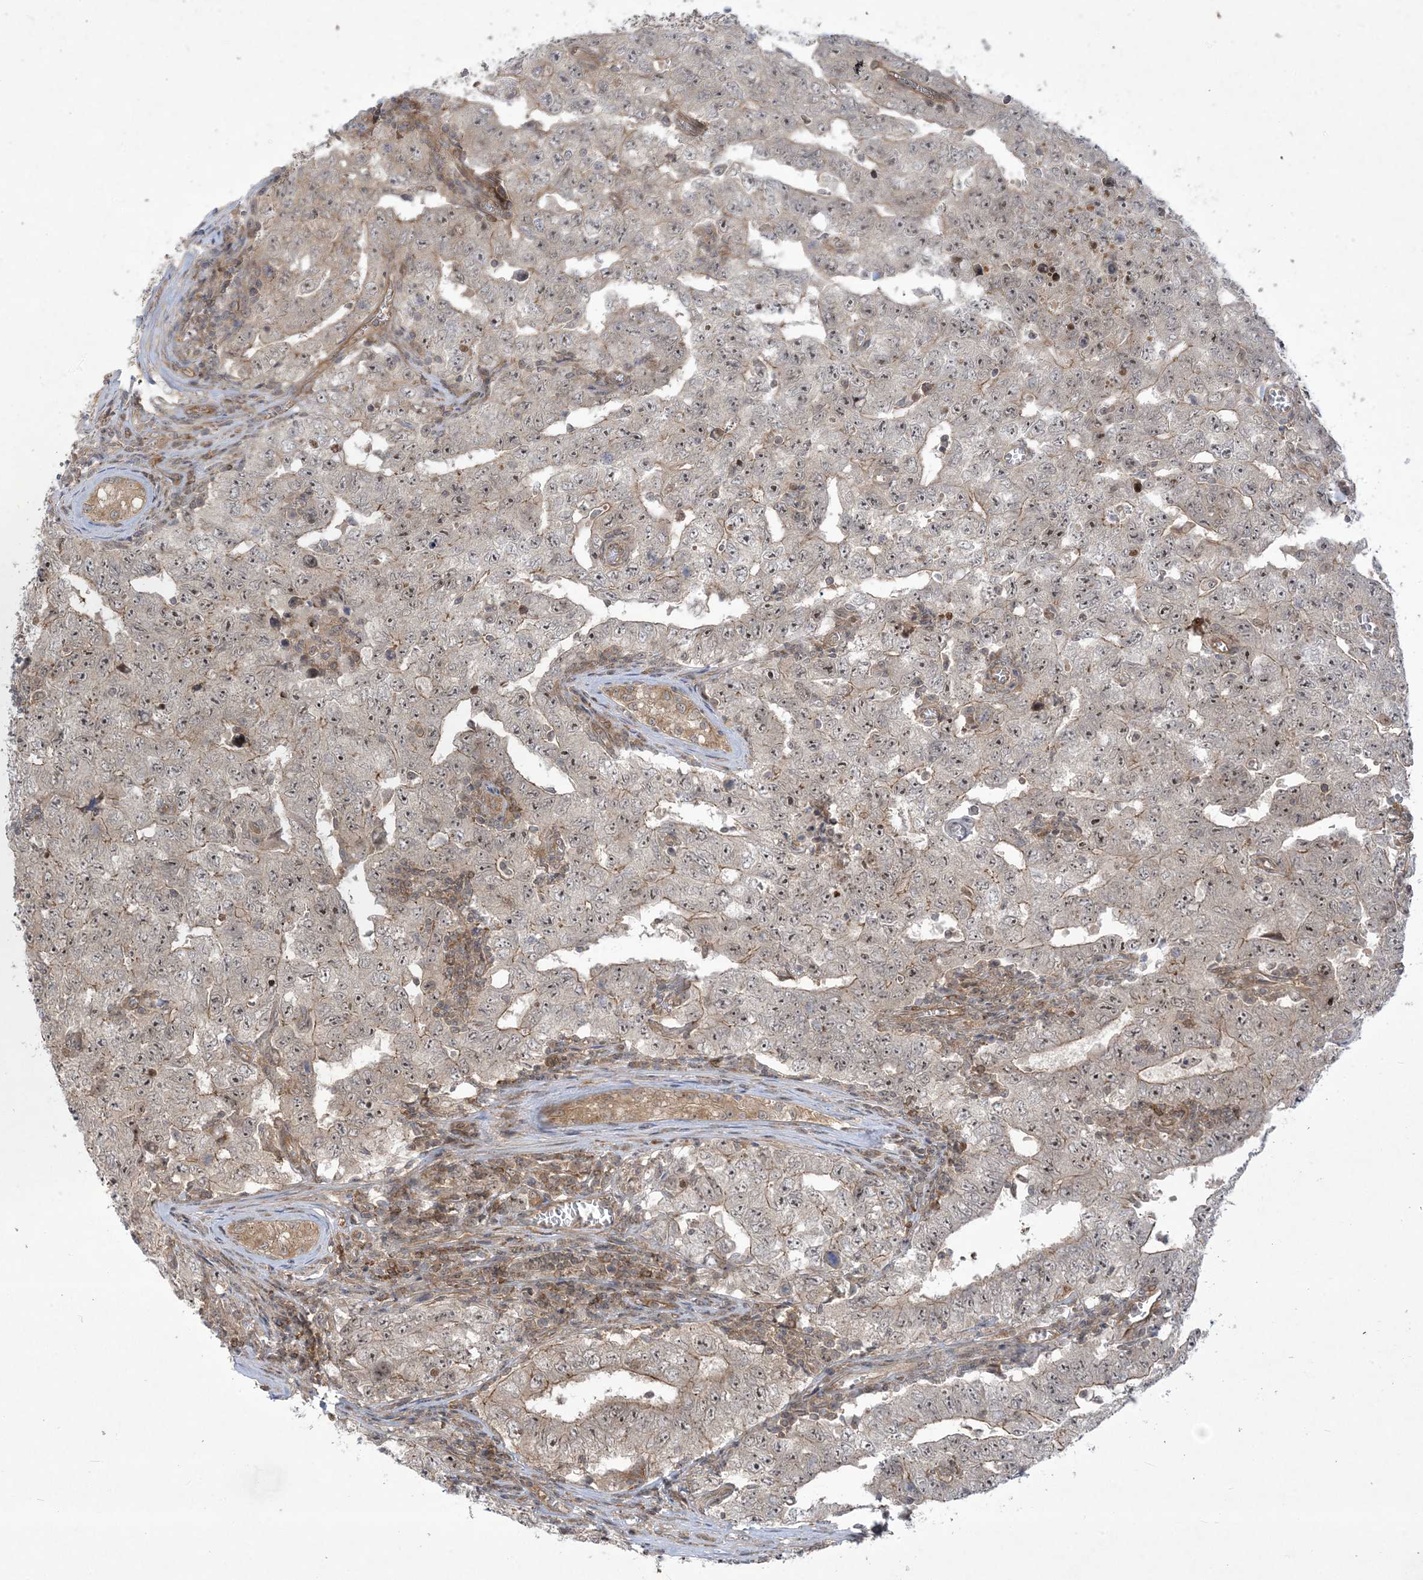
{"staining": {"intensity": "moderate", "quantity": ">75%", "location": "cytoplasmic/membranous,nuclear"}, "tissue": "testis cancer", "cell_type": "Tumor cells", "image_type": "cancer", "snomed": [{"axis": "morphology", "description": "Carcinoma, Embryonal, NOS"}, {"axis": "topography", "description": "Testis"}], "caption": "Immunohistochemical staining of testis cancer (embryonal carcinoma) reveals moderate cytoplasmic/membranous and nuclear protein staining in approximately >75% of tumor cells.", "gene": "SOGA3", "patient": {"sex": "male", "age": 26}}